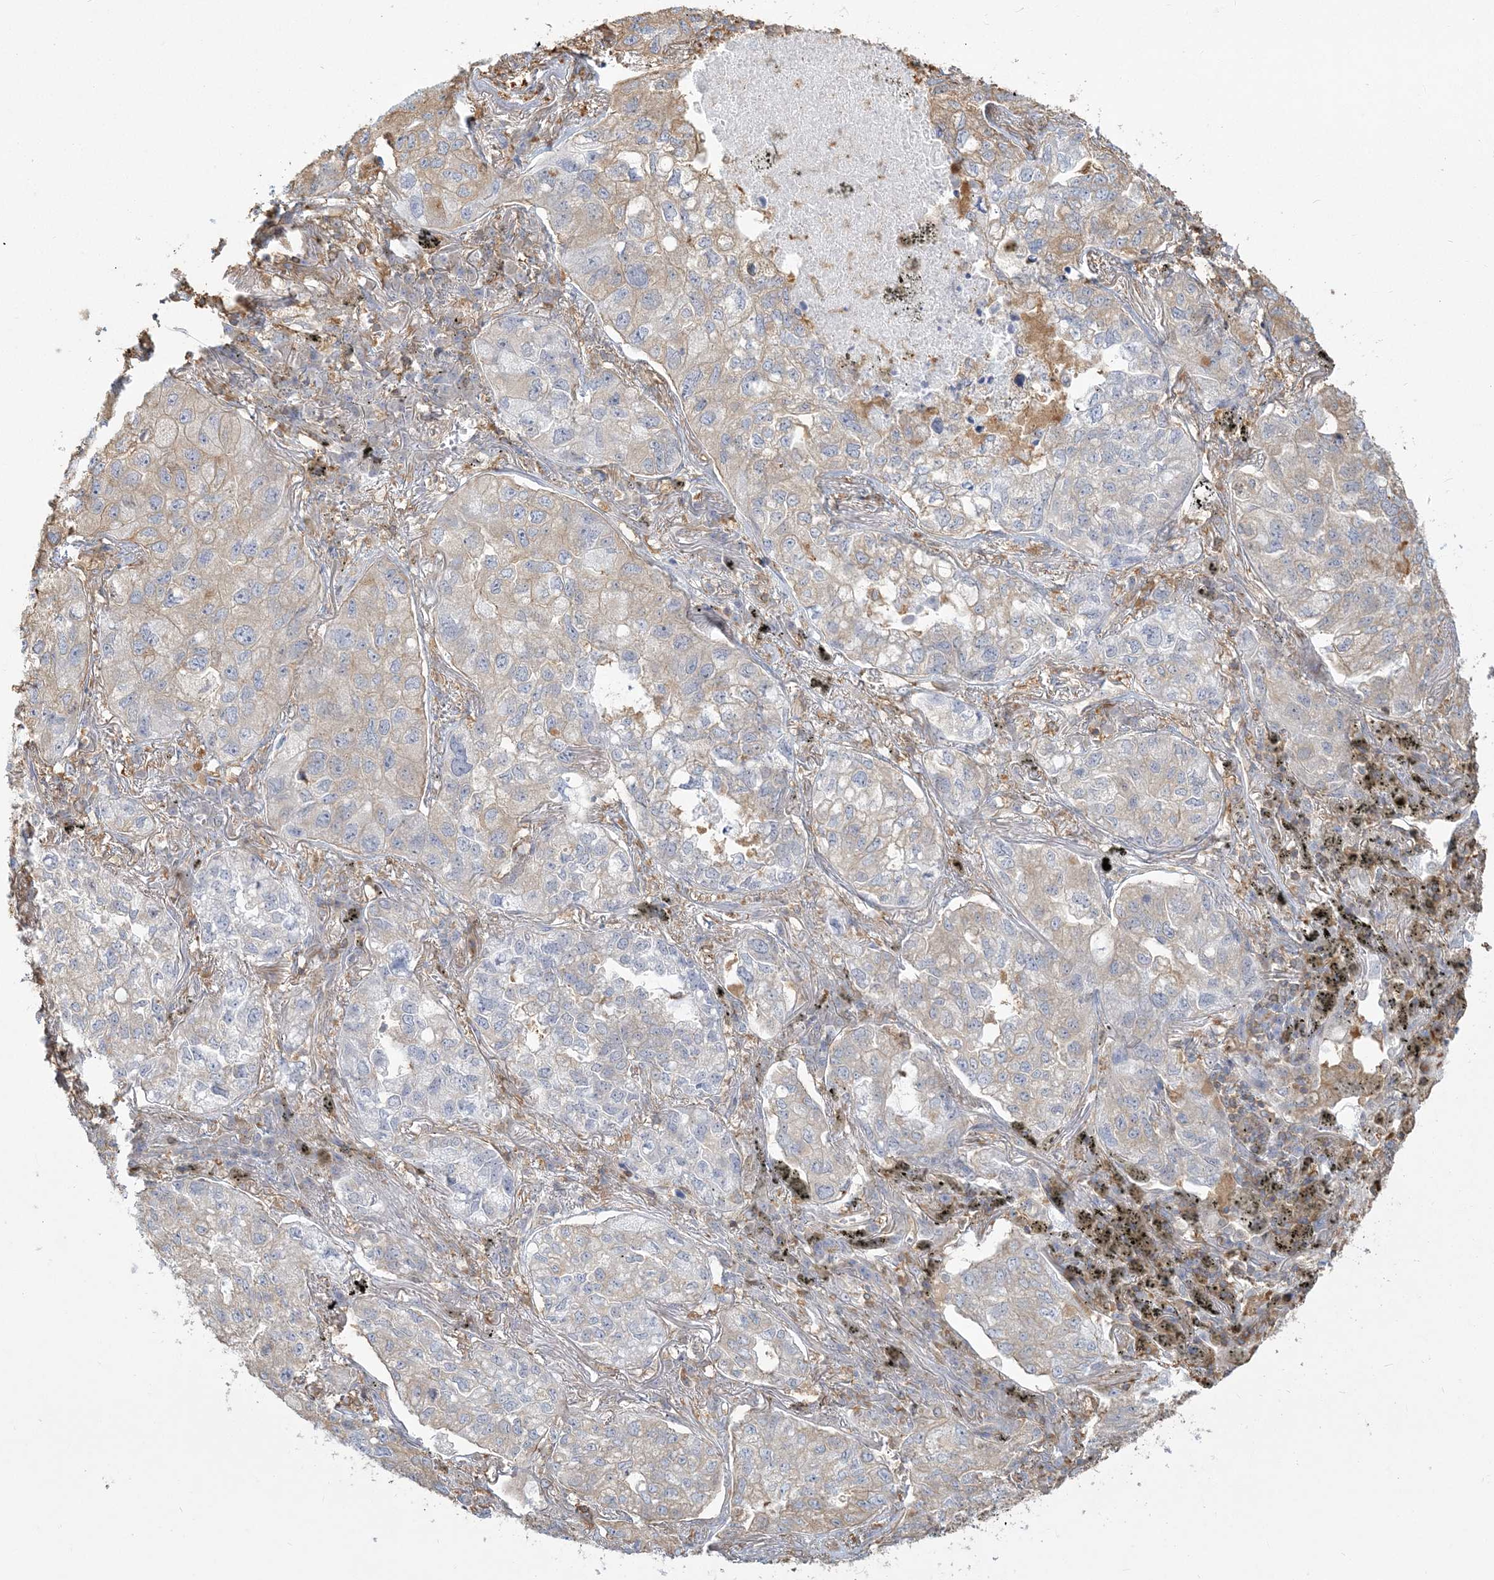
{"staining": {"intensity": "negative", "quantity": "none", "location": "none"}, "tissue": "lung cancer", "cell_type": "Tumor cells", "image_type": "cancer", "snomed": [{"axis": "morphology", "description": "Adenocarcinoma, NOS"}, {"axis": "topography", "description": "Lung"}], "caption": "An immunohistochemistry photomicrograph of lung adenocarcinoma is shown. There is no staining in tumor cells of lung adenocarcinoma.", "gene": "ANKS1A", "patient": {"sex": "male", "age": 65}}